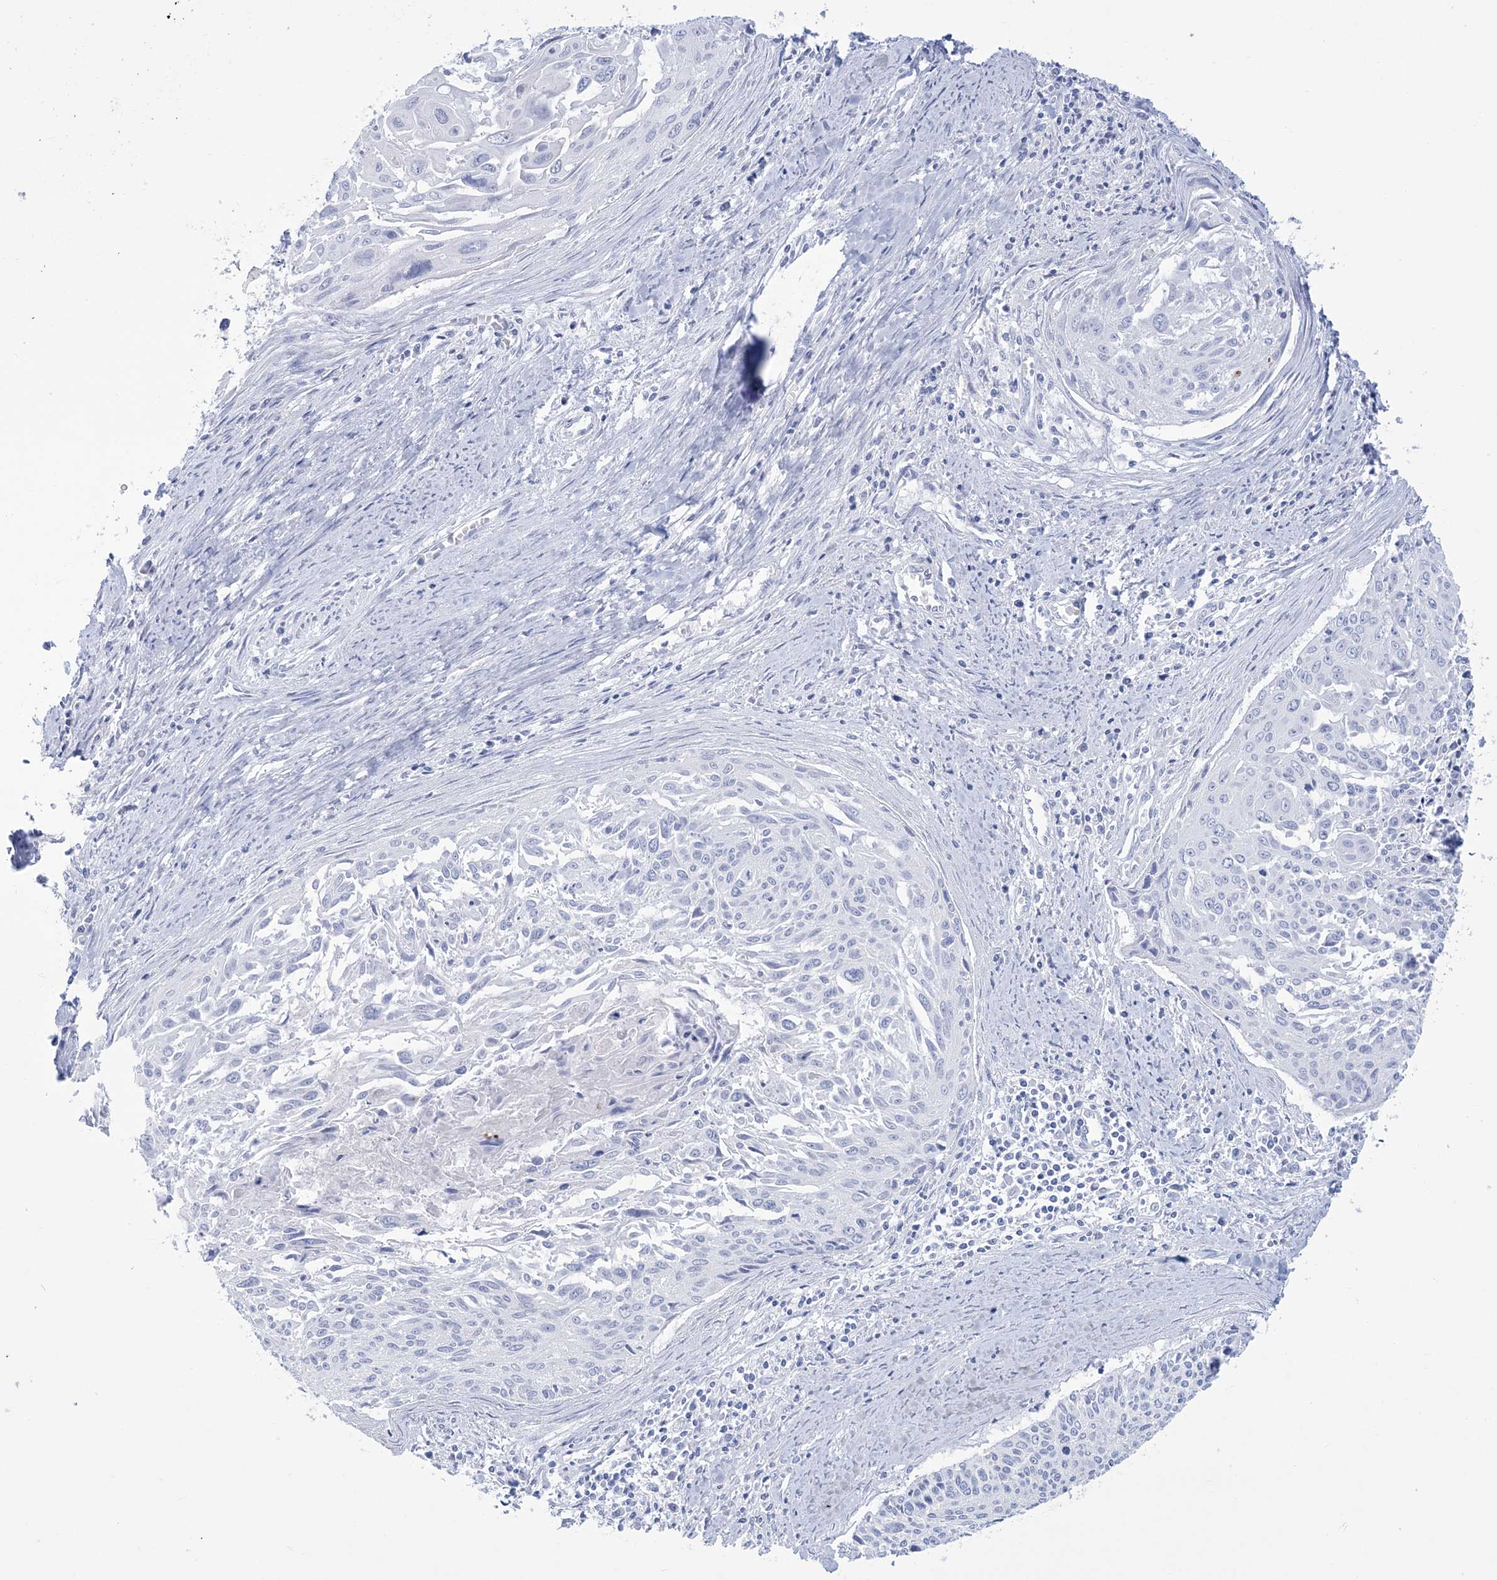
{"staining": {"intensity": "negative", "quantity": "none", "location": "none"}, "tissue": "cervical cancer", "cell_type": "Tumor cells", "image_type": "cancer", "snomed": [{"axis": "morphology", "description": "Squamous cell carcinoma, NOS"}, {"axis": "topography", "description": "Cervix"}], "caption": "Tumor cells are negative for protein expression in human cervical cancer.", "gene": "RBP2", "patient": {"sex": "female", "age": 55}}